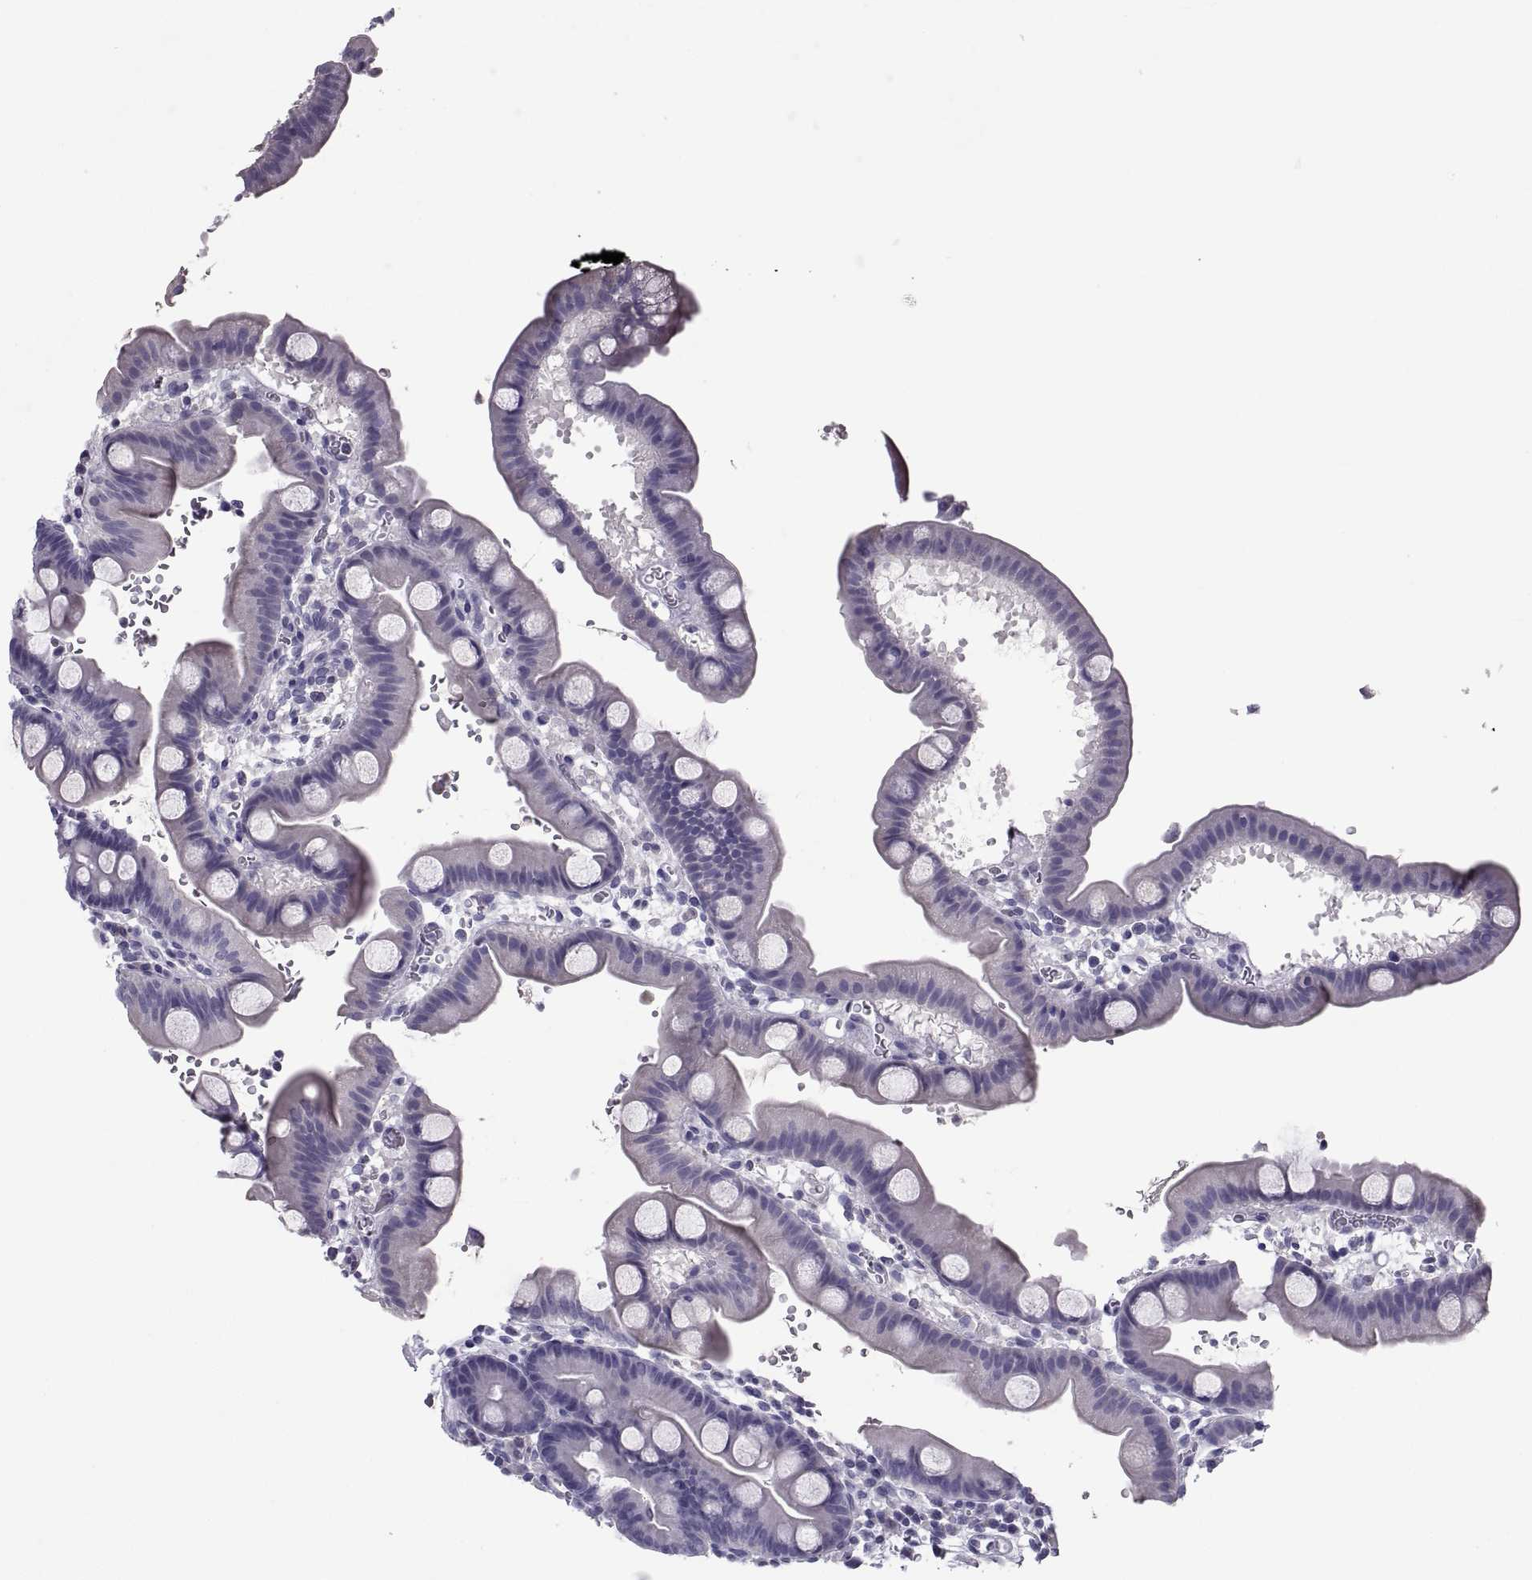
{"staining": {"intensity": "negative", "quantity": "none", "location": "none"}, "tissue": "duodenum", "cell_type": "Glandular cells", "image_type": "normal", "snomed": [{"axis": "morphology", "description": "Normal tissue, NOS"}, {"axis": "topography", "description": "Duodenum"}], "caption": "The immunohistochemistry image has no significant expression in glandular cells of duodenum.", "gene": "IGSF1", "patient": {"sex": "male", "age": 59}}